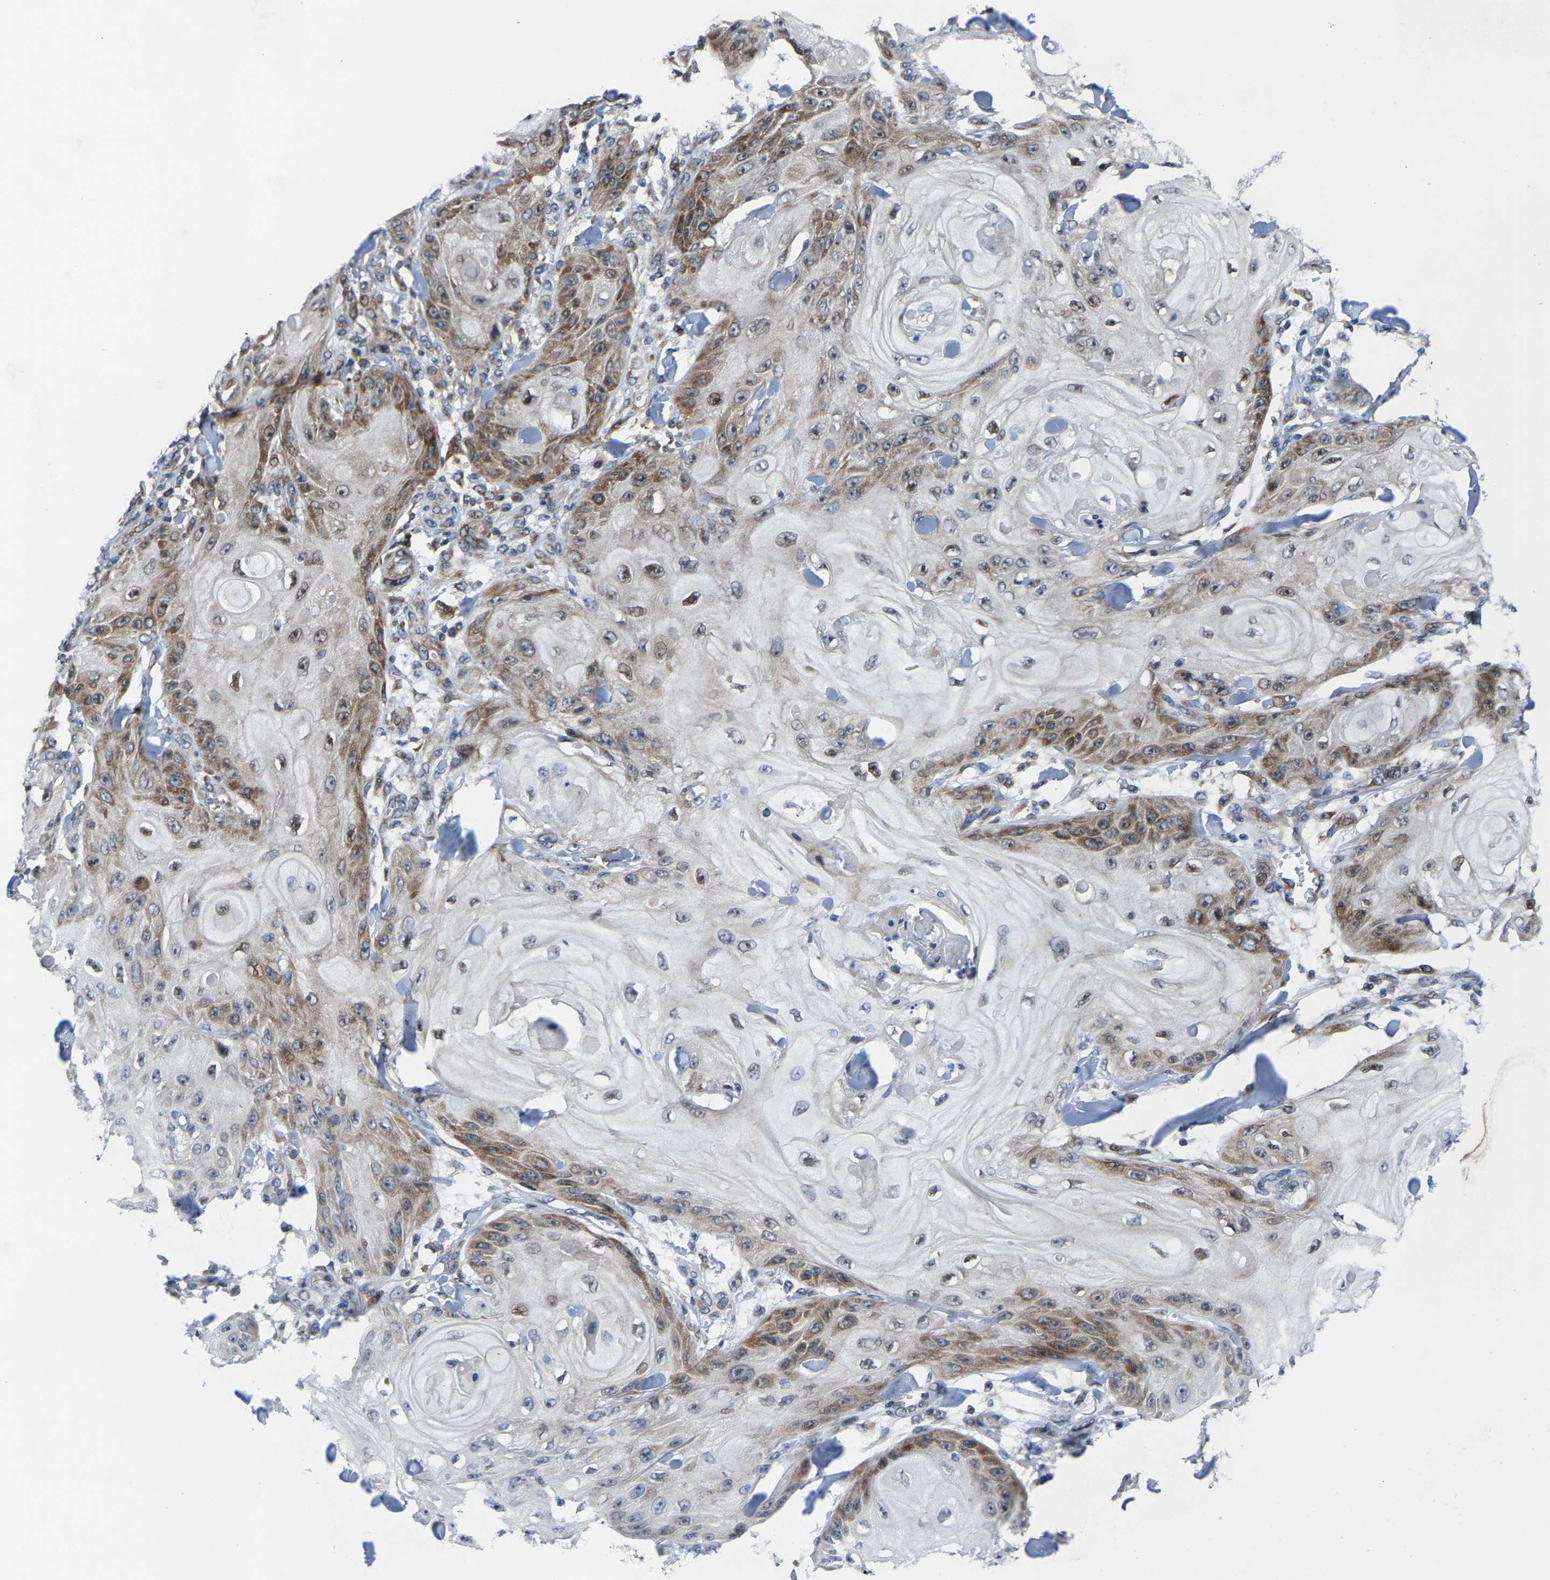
{"staining": {"intensity": "moderate", "quantity": "25%-75%", "location": "cytoplasmic/membranous,nuclear"}, "tissue": "skin cancer", "cell_type": "Tumor cells", "image_type": "cancer", "snomed": [{"axis": "morphology", "description": "Squamous cell carcinoma, NOS"}, {"axis": "topography", "description": "Skin"}], "caption": "IHC staining of skin cancer (squamous cell carcinoma), which exhibits medium levels of moderate cytoplasmic/membranous and nuclear staining in about 25%-75% of tumor cells indicating moderate cytoplasmic/membranous and nuclear protein expression. The staining was performed using DAB (3,3'-diaminobenzidine) (brown) for protein detection and nuclei were counterstained in hematoxylin (blue).", "gene": "HAUS6", "patient": {"sex": "male", "age": 74}}